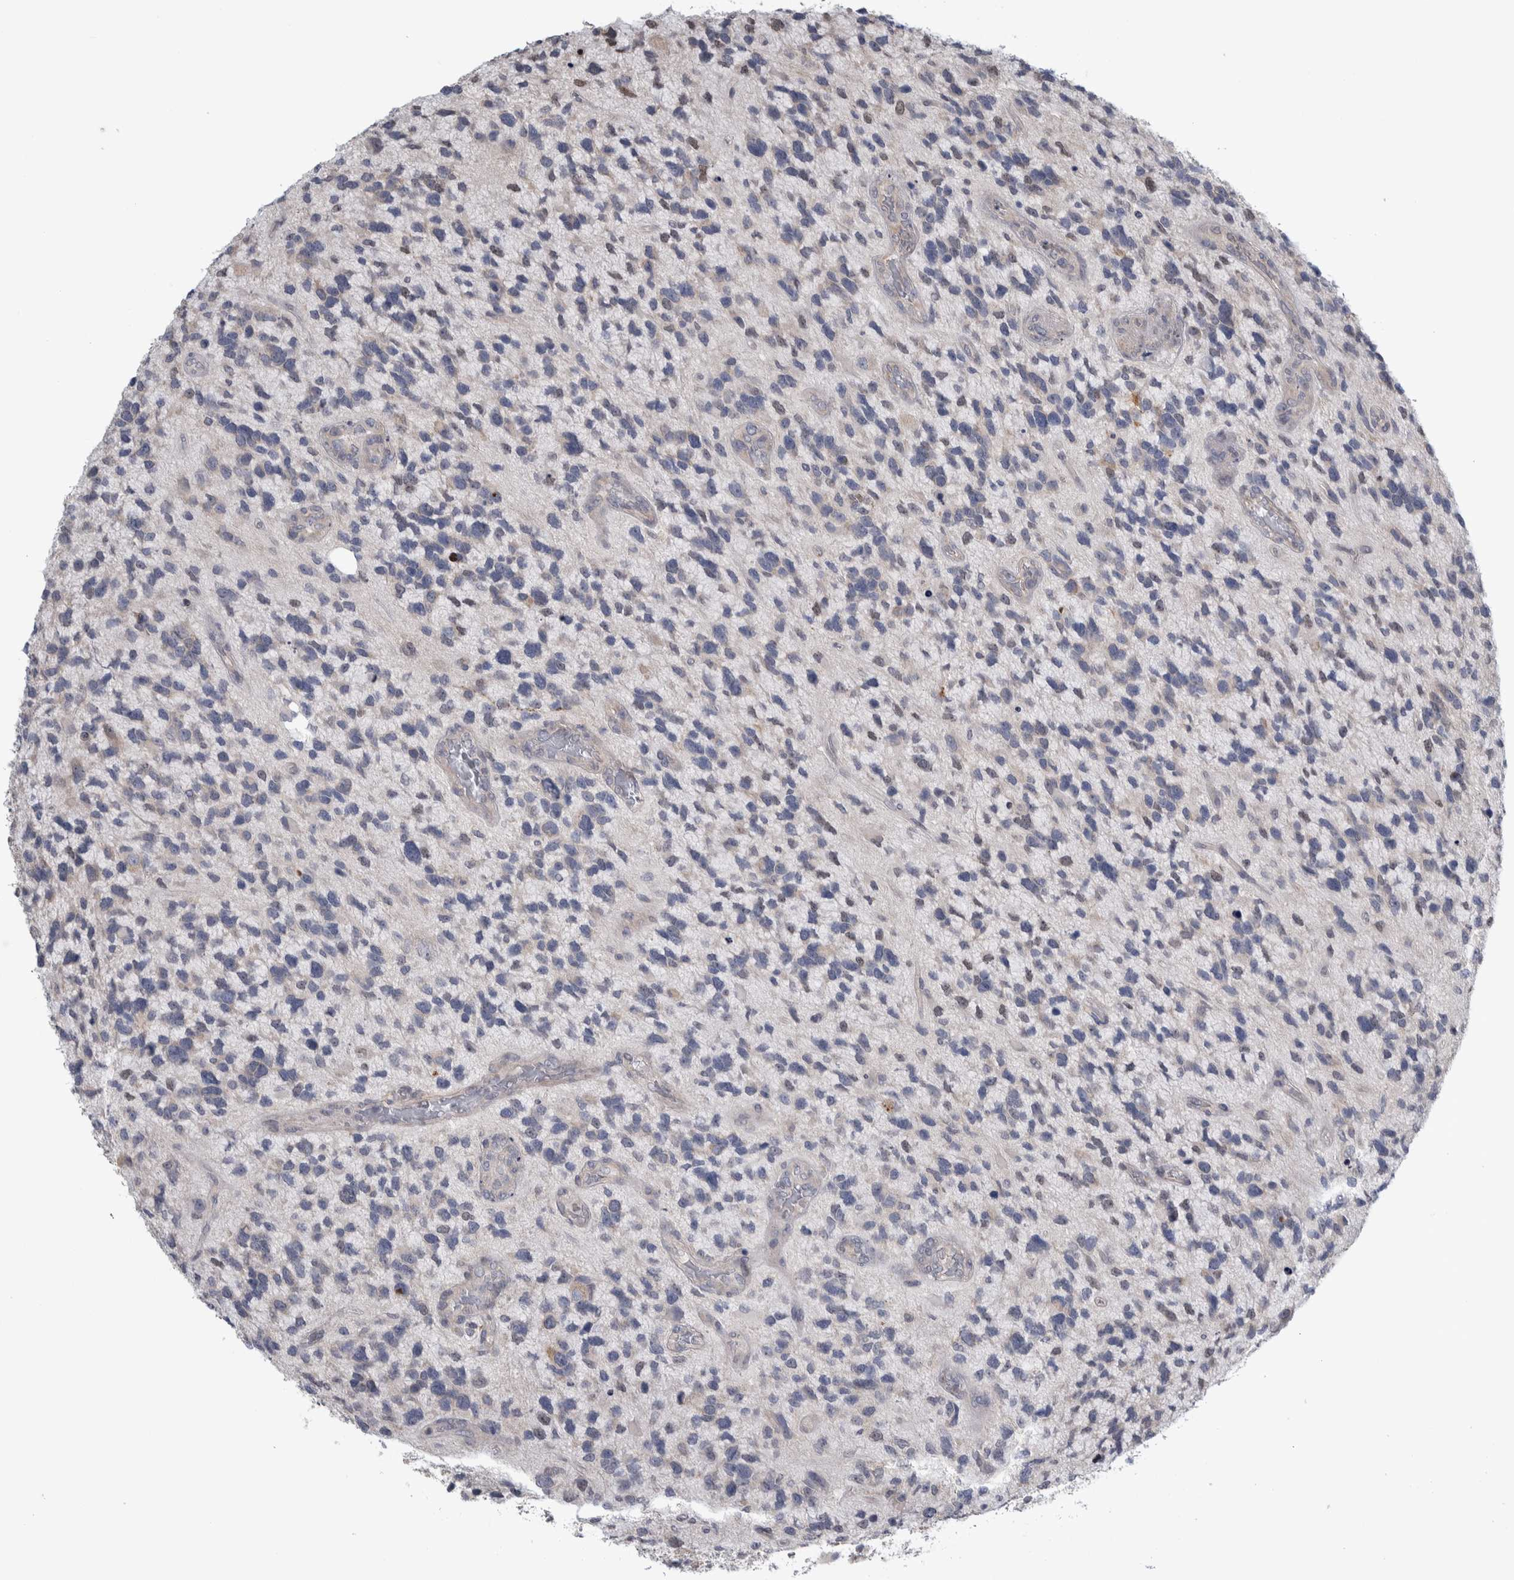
{"staining": {"intensity": "negative", "quantity": "none", "location": "none"}, "tissue": "glioma", "cell_type": "Tumor cells", "image_type": "cancer", "snomed": [{"axis": "morphology", "description": "Glioma, malignant, High grade"}, {"axis": "topography", "description": "Brain"}], "caption": "High magnification brightfield microscopy of malignant glioma (high-grade) stained with DAB (3,3'-diaminobenzidine) (brown) and counterstained with hematoxylin (blue): tumor cells show no significant staining.", "gene": "TAX1BP1", "patient": {"sex": "female", "age": 58}}